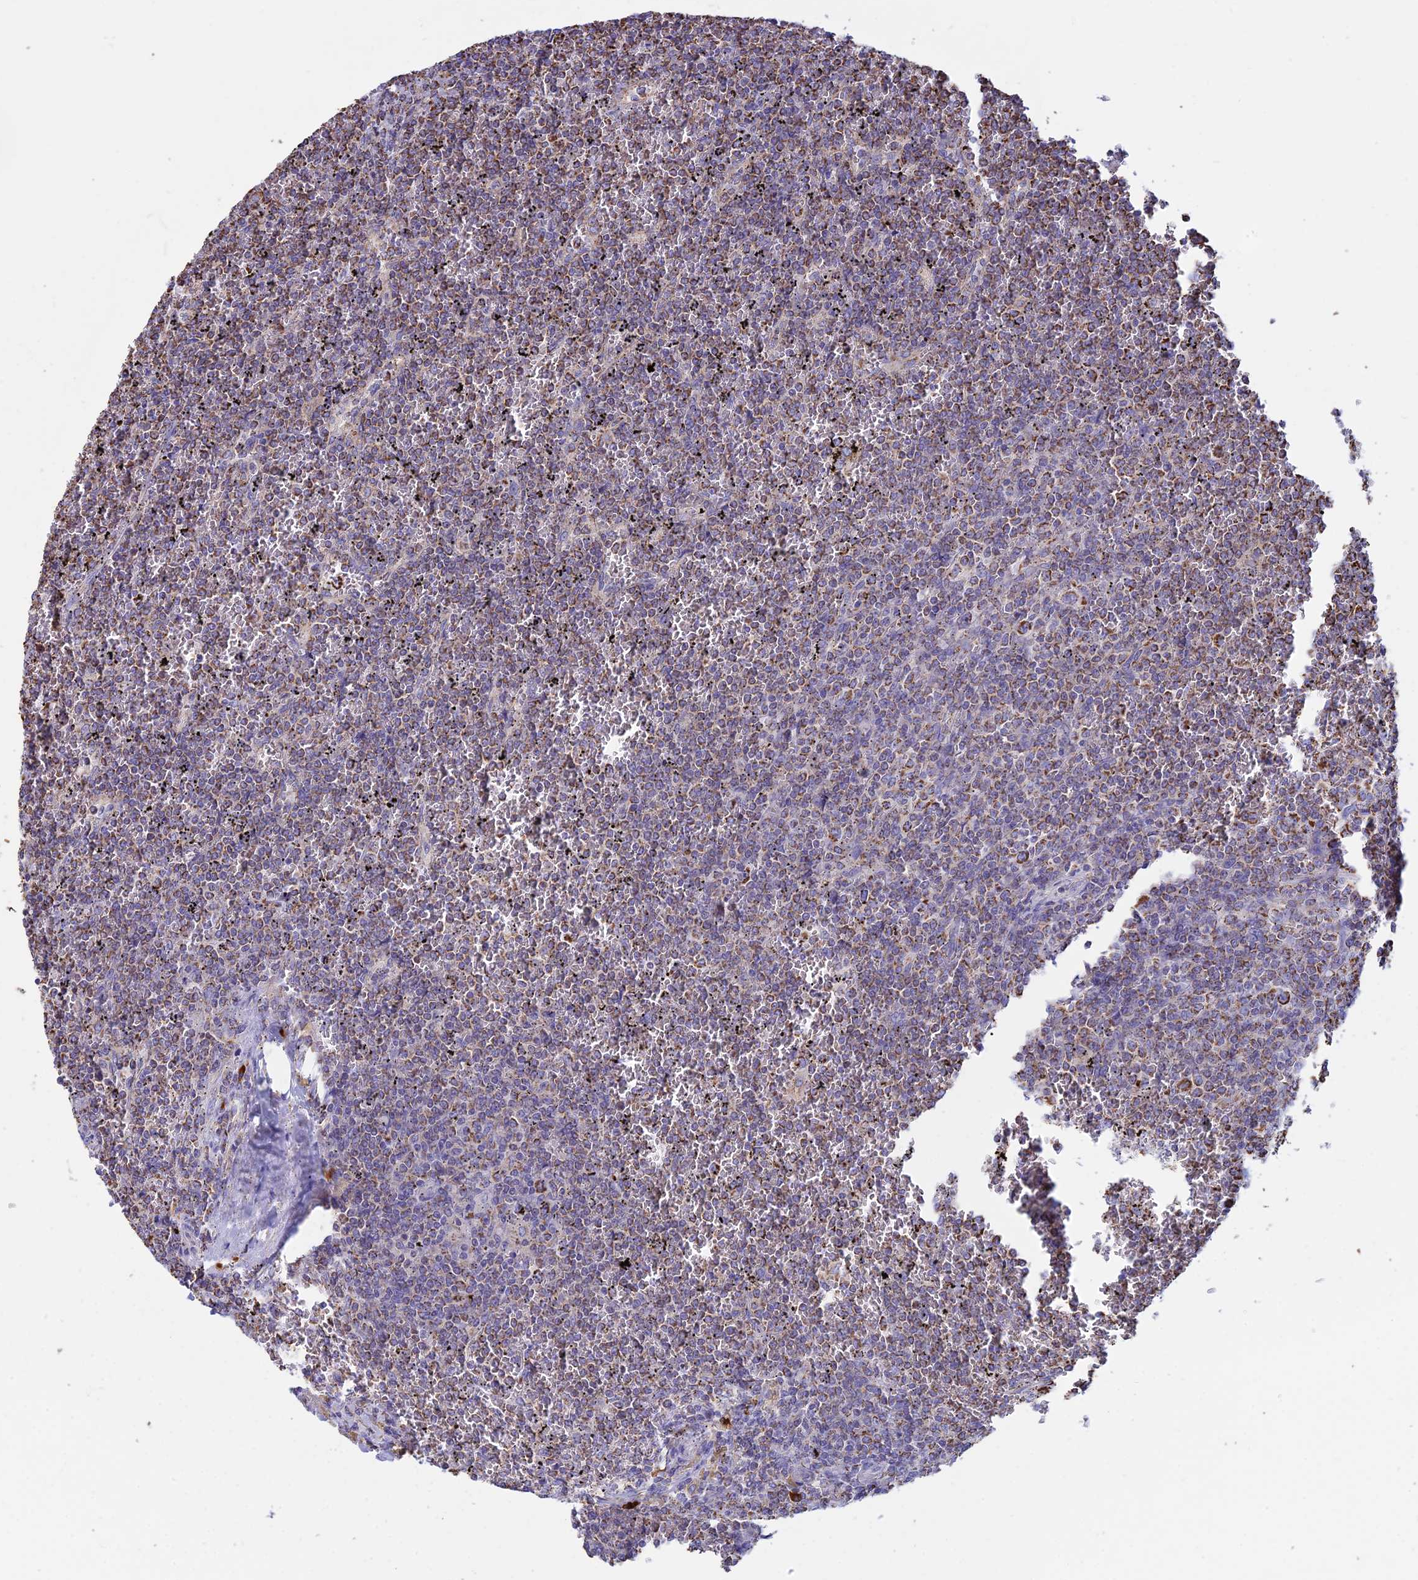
{"staining": {"intensity": "moderate", "quantity": "25%-75%", "location": "cytoplasmic/membranous"}, "tissue": "lymphoma", "cell_type": "Tumor cells", "image_type": "cancer", "snomed": [{"axis": "morphology", "description": "Malignant lymphoma, non-Hodgkin's type, Low grade"}, {"axis": "topography", "description": "Spleen"}], "caption": "A photomicrograph showing moderate cytoplasmic/membranous staining in approximately 25%-75% of tumor cells in malignant lymphoma, non-Hodgkin's type (low-grade), as visualized by brown immunohistochemical staining.", "gene": "OR2W3", "patient": {"sex": "female", "age": 19}}